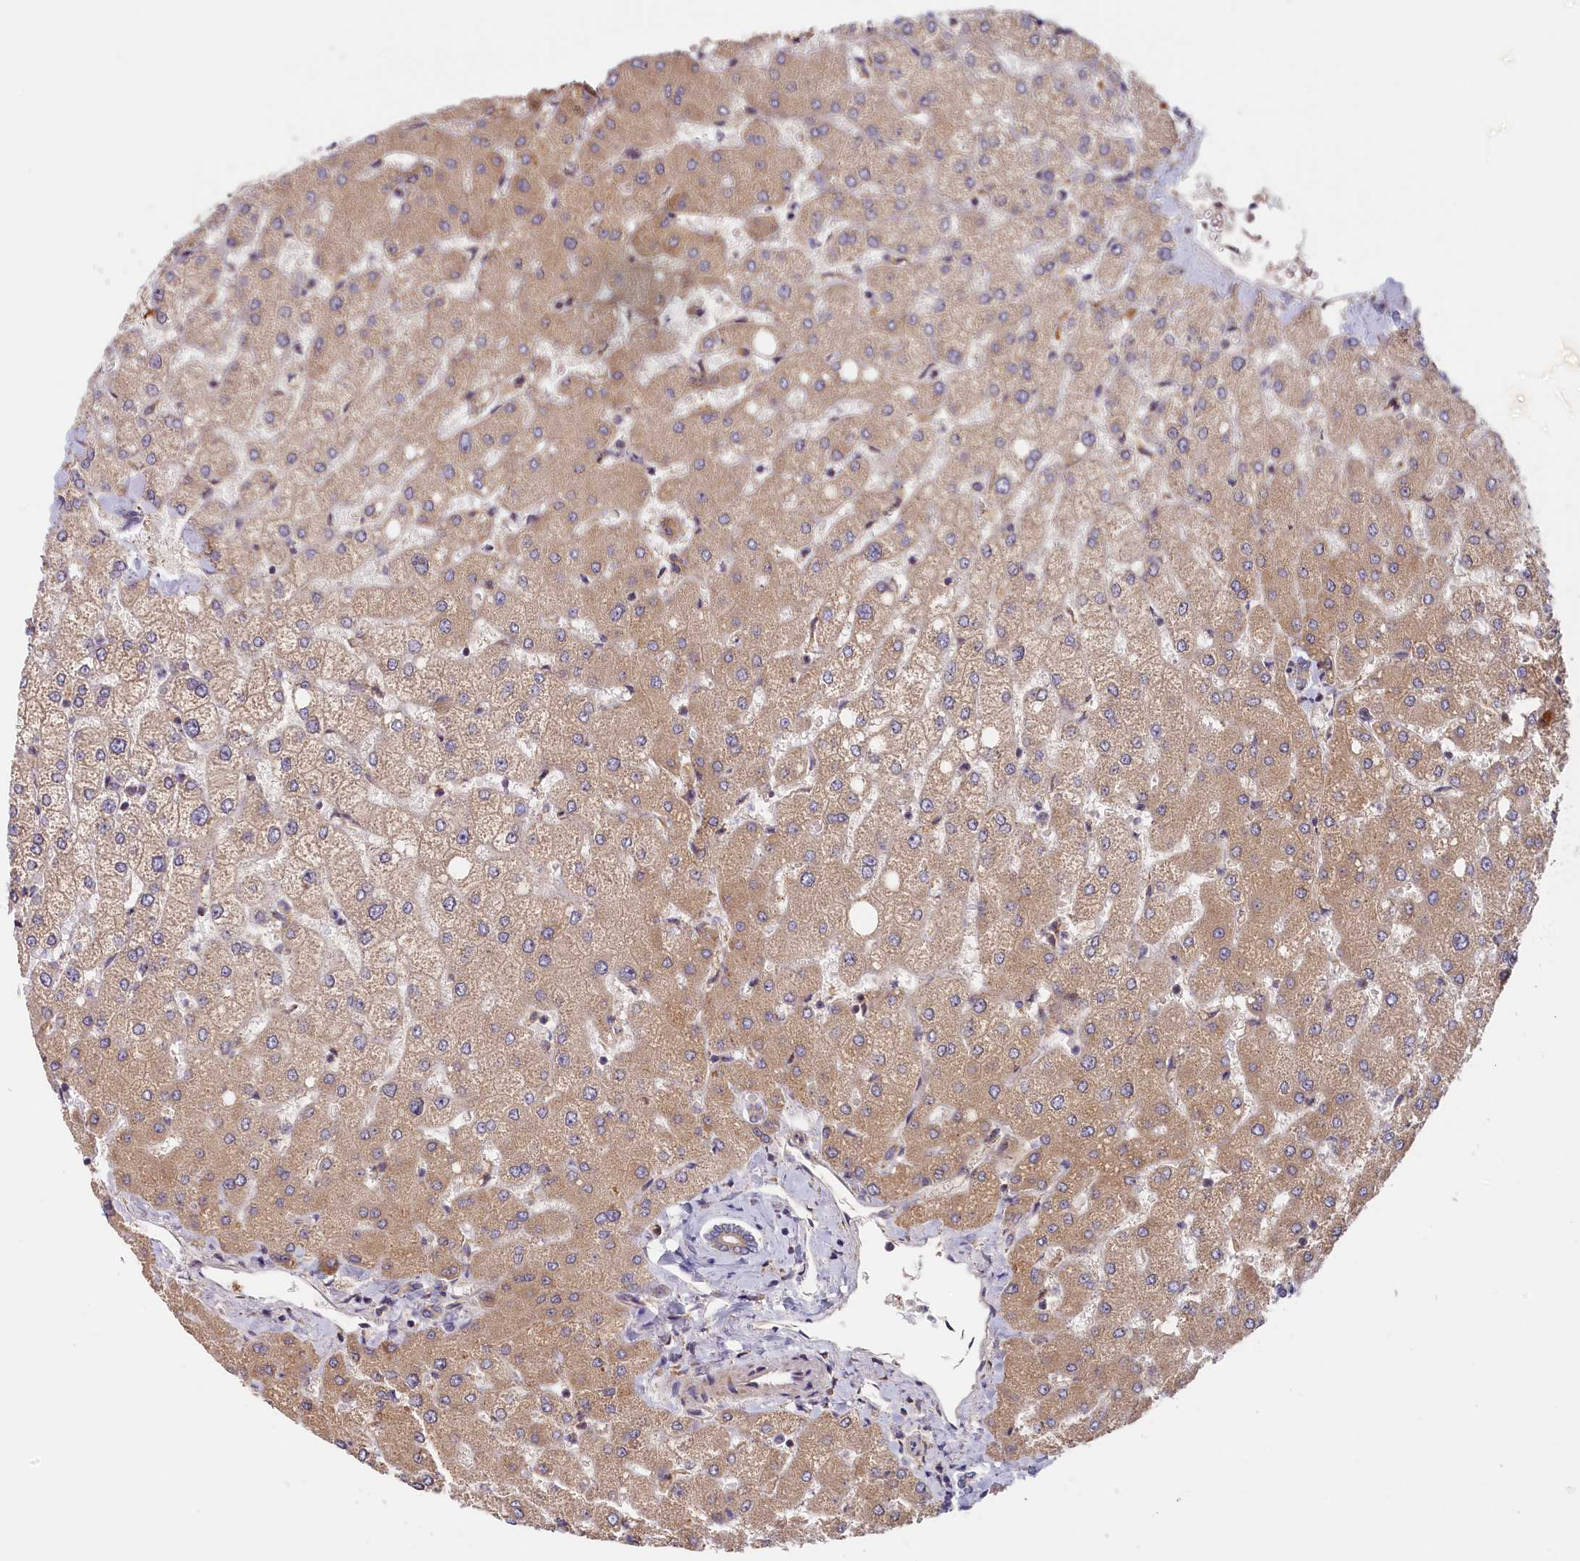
{"staining": {"intensity": "weak", "quantity": "<25%", "location": "cytoplasmic/membranous"}, "tissue": "liver", "cell_type": "Cholangiocytes", "image_type": "normal", "snomed": [{"axis": "morphology", "description": "Normal tissue, NOS"}, {"axis": "topography", "description": "Liver"}], "caption": "Human liver stained for a protein using immunohistochemistry reveals no staining in cholangiocytes.", "gene": "CEP44", "patient": {"sex": "female", "age": 54}}